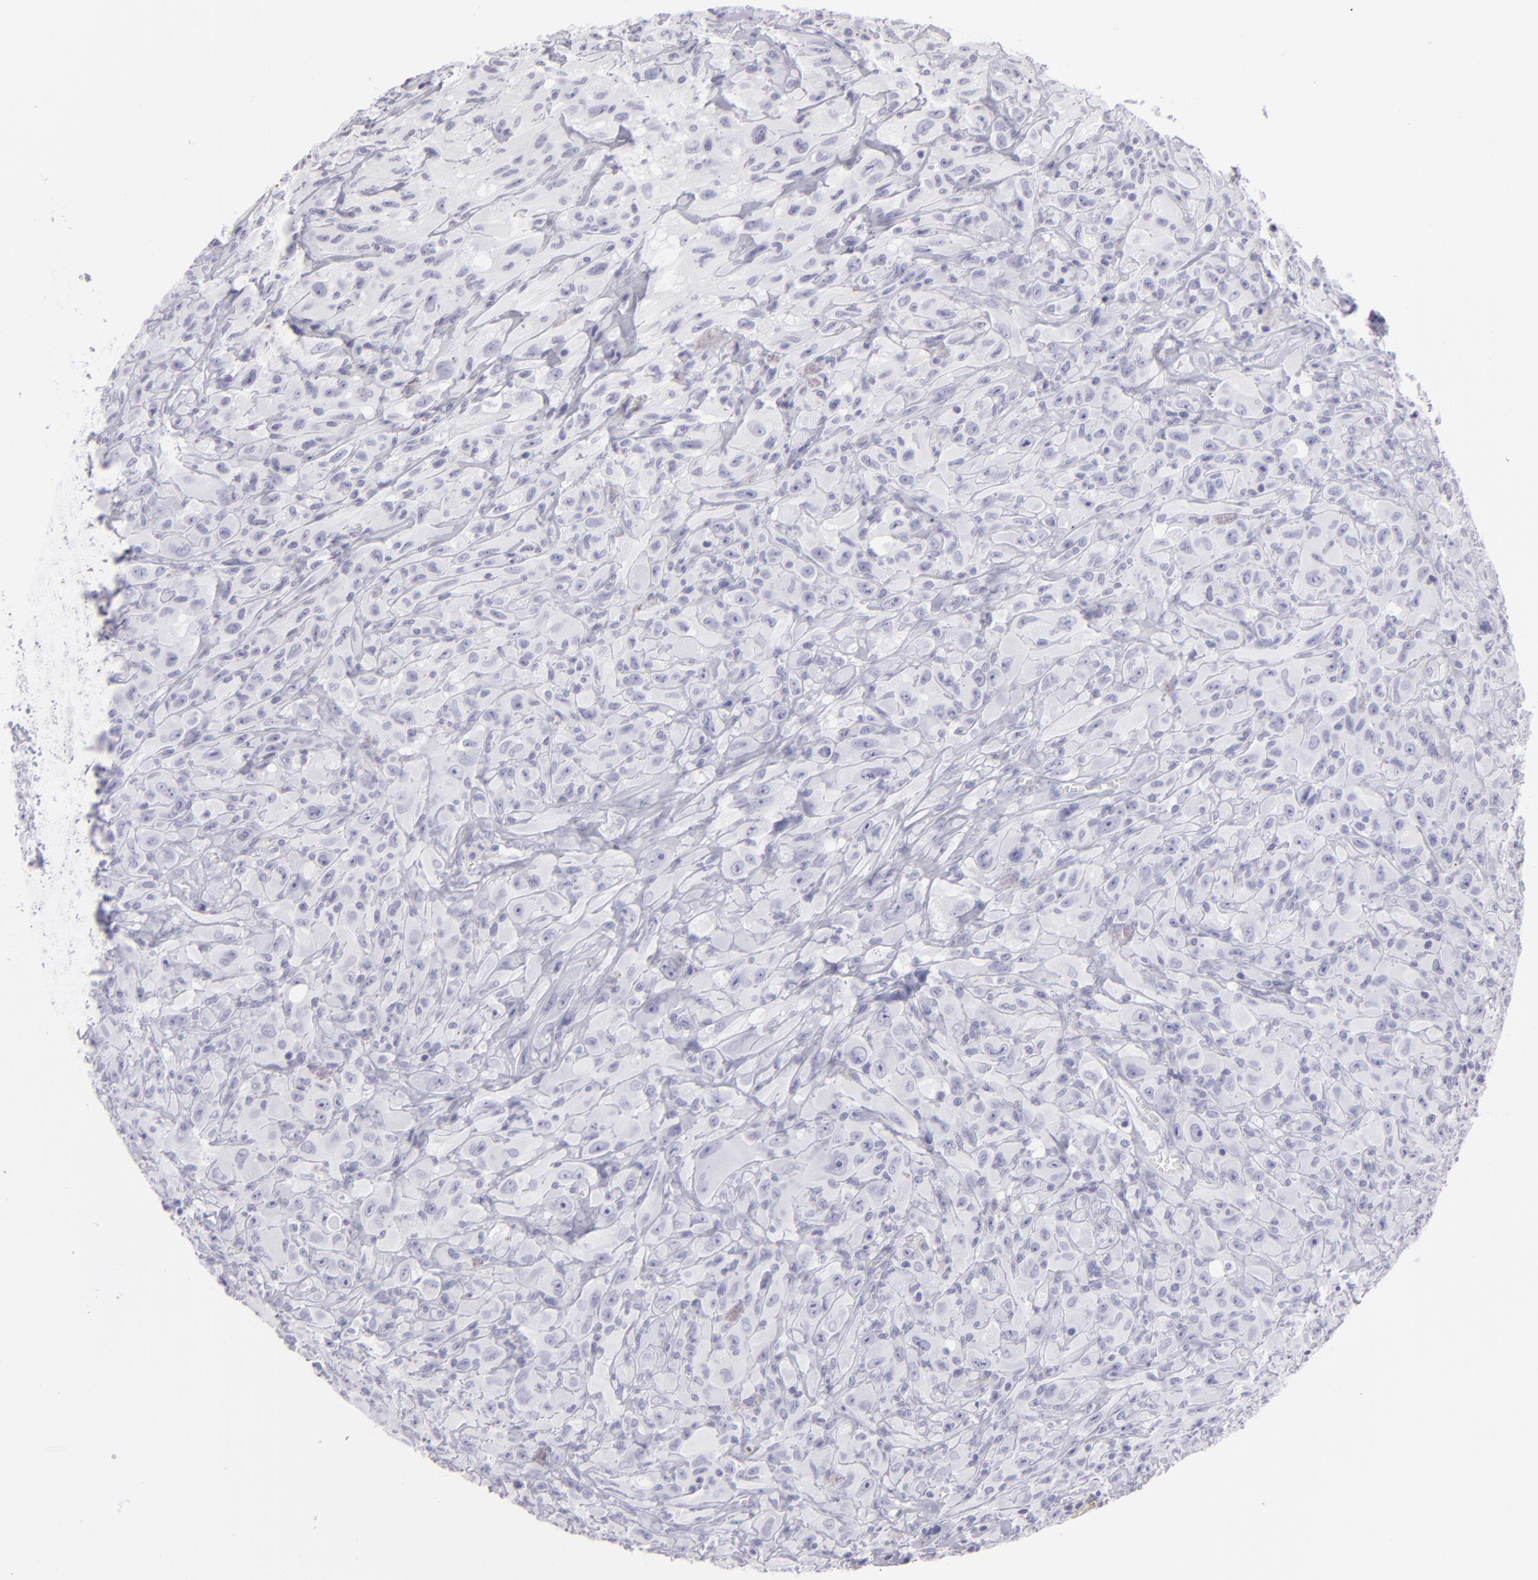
{"staining": {"intensity": "negative", "quantity": "none", "location": "none"}, "tissue": "glioma", "cell_type": "Tumor cells", "image_type": "cancer", "snomed": [{"axis": "morphology", "description": "Glioma, malignant, High grade"}, {"axis": "topography", "description": "Brain"}], "caption": "Immunohistochemistry (IHC) micrograph of glioma stained for a protein (brown), which reveals no staining in tumor cells.", "gene": "FLG", "patient": {"sex": "male", "age": 48}}